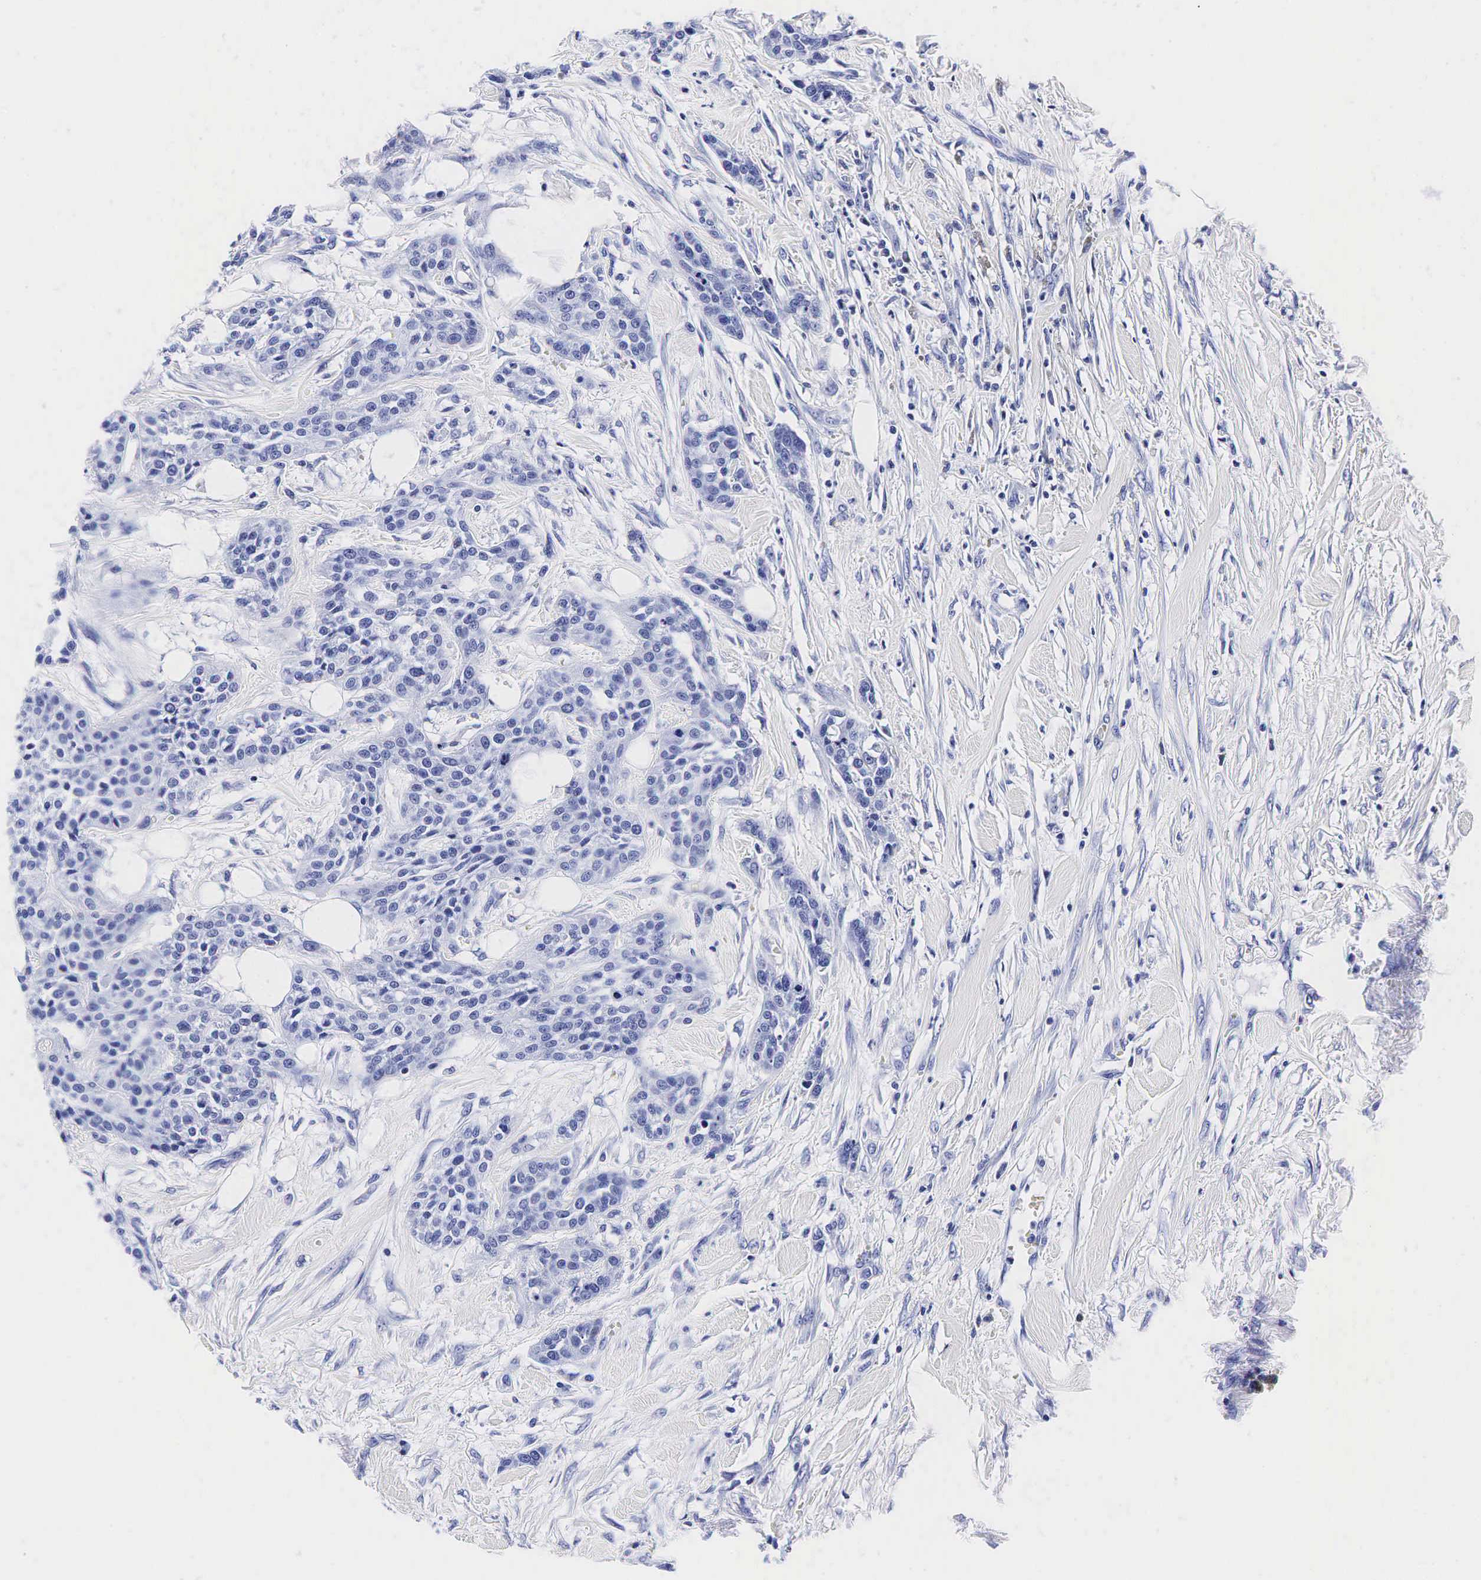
{"staining": {"intensity": "negative", "quantity": "none", "location": "none"}, "tissue": "urothelial cancer", "cell_type": "Tumor cells", "image_type": "cancer", "snomed": [{"axis": "morphology", "description": "Urothelial carcinoma, High grade"}, {"axis": "topography", "description": "Urinary bladder"}], "caption": "An IHC image of high-grade urothelial carcinoma is shown. There is no staining in tumor cells of high-grade urothelial carcinoma.", "gene": "TG", "patient": {"sex": "male", "age": 56}}